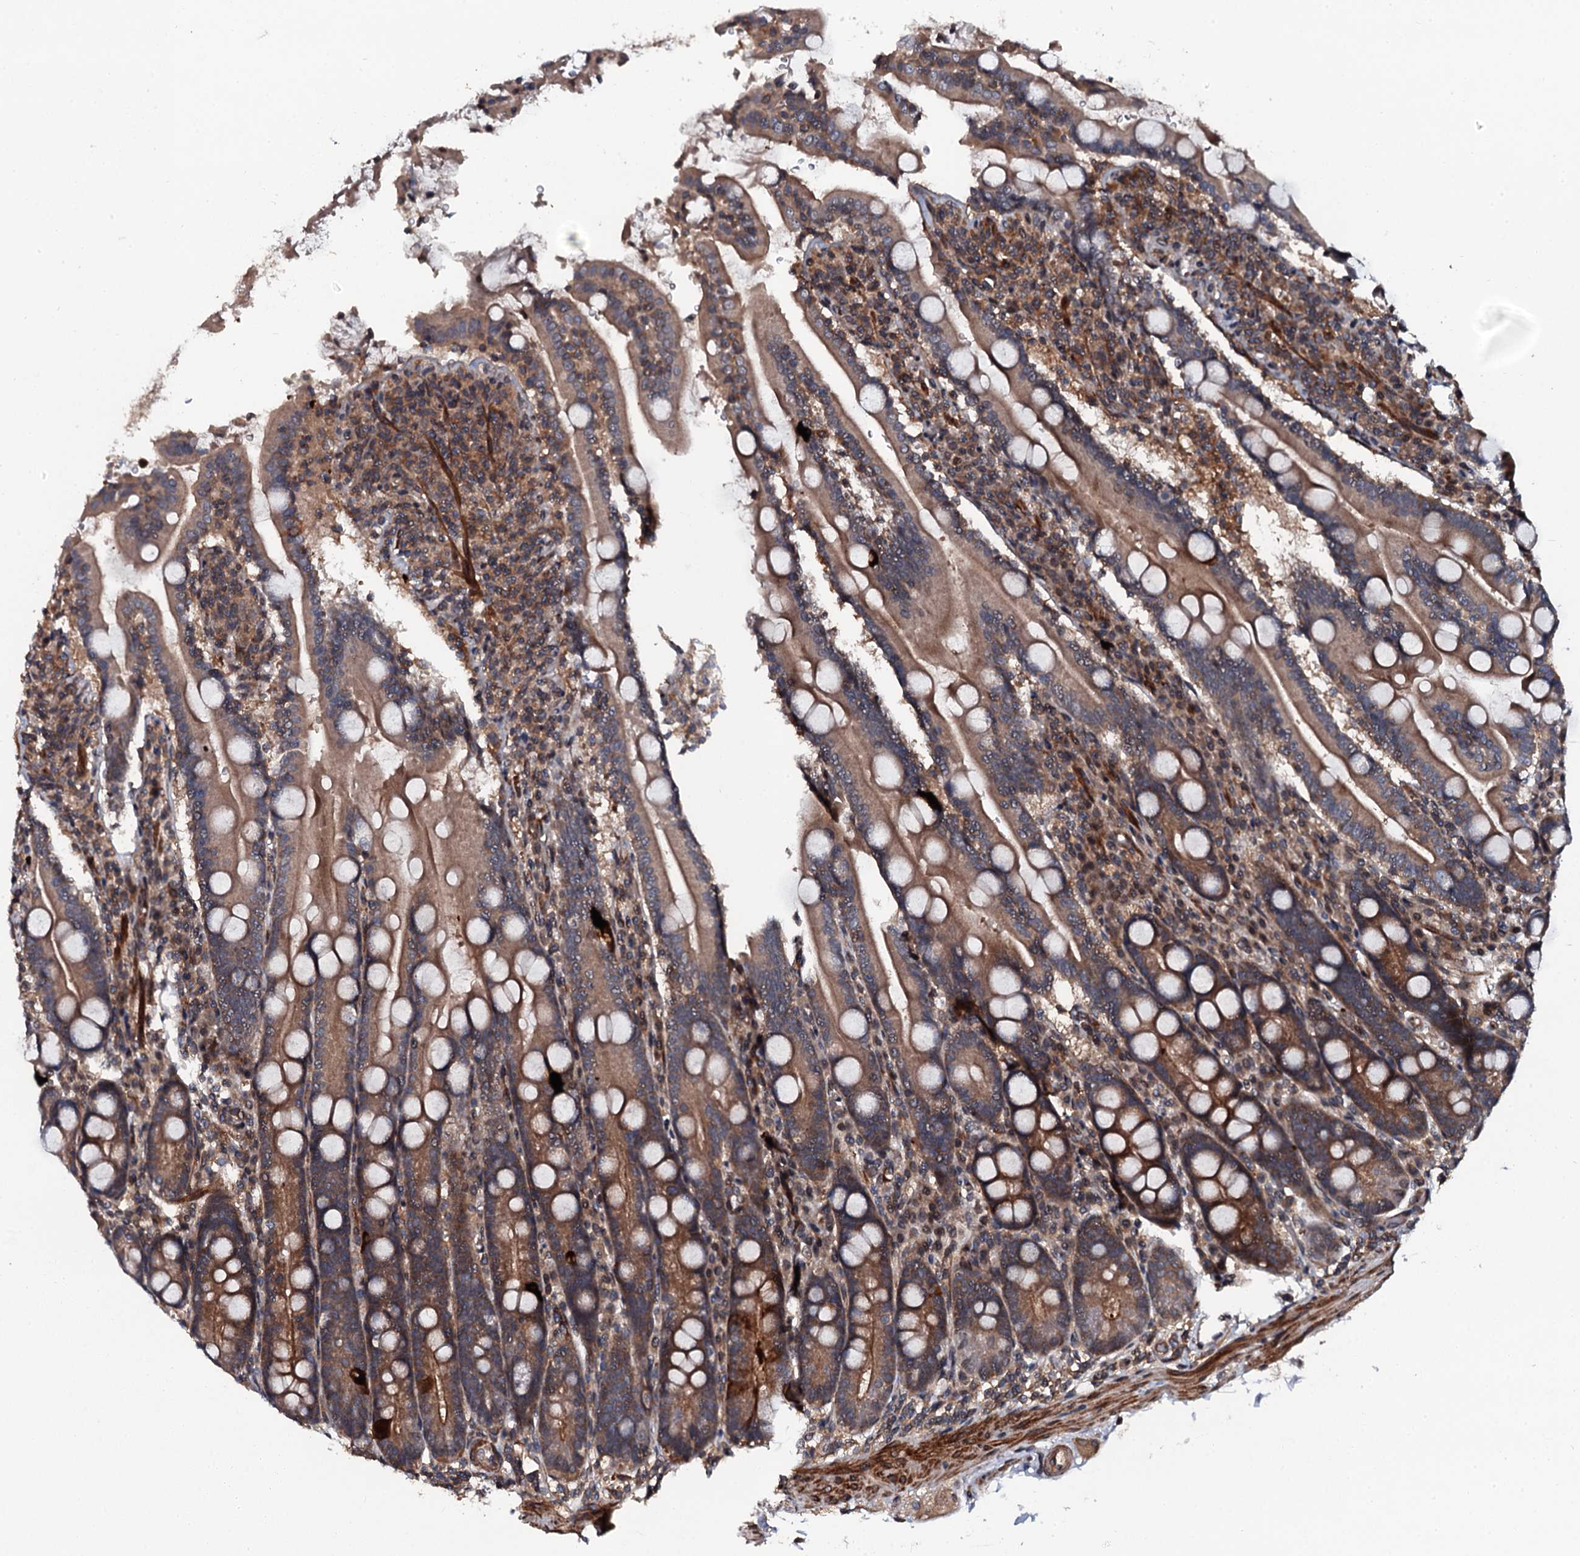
{"staining": {"intensity": "moderate", "quantity": ">75%", "location": "cytoplasmic/membranous"}, "tissue": "duodenum", "cell_type": "Glandular cells", "image_type": "normal", "snomed": [{"axis": "morphology", "description": "Normal tissue, NOS"}, {"axis": "topography", "description": "Duodenum"}], "caption": "A histopathology image of duodenum stained for a protein shows moderate cytoplasmic/membranous brown staining in glandular cells. The protein of interest is stained brown, and the nuclei are stained in blue (DAB (3,3'-diaminobenzidine) IHC with brightfield microscopy, high magnification).", "gene": "N4BP1", "patient": {"sex": "male", "age": 35}}